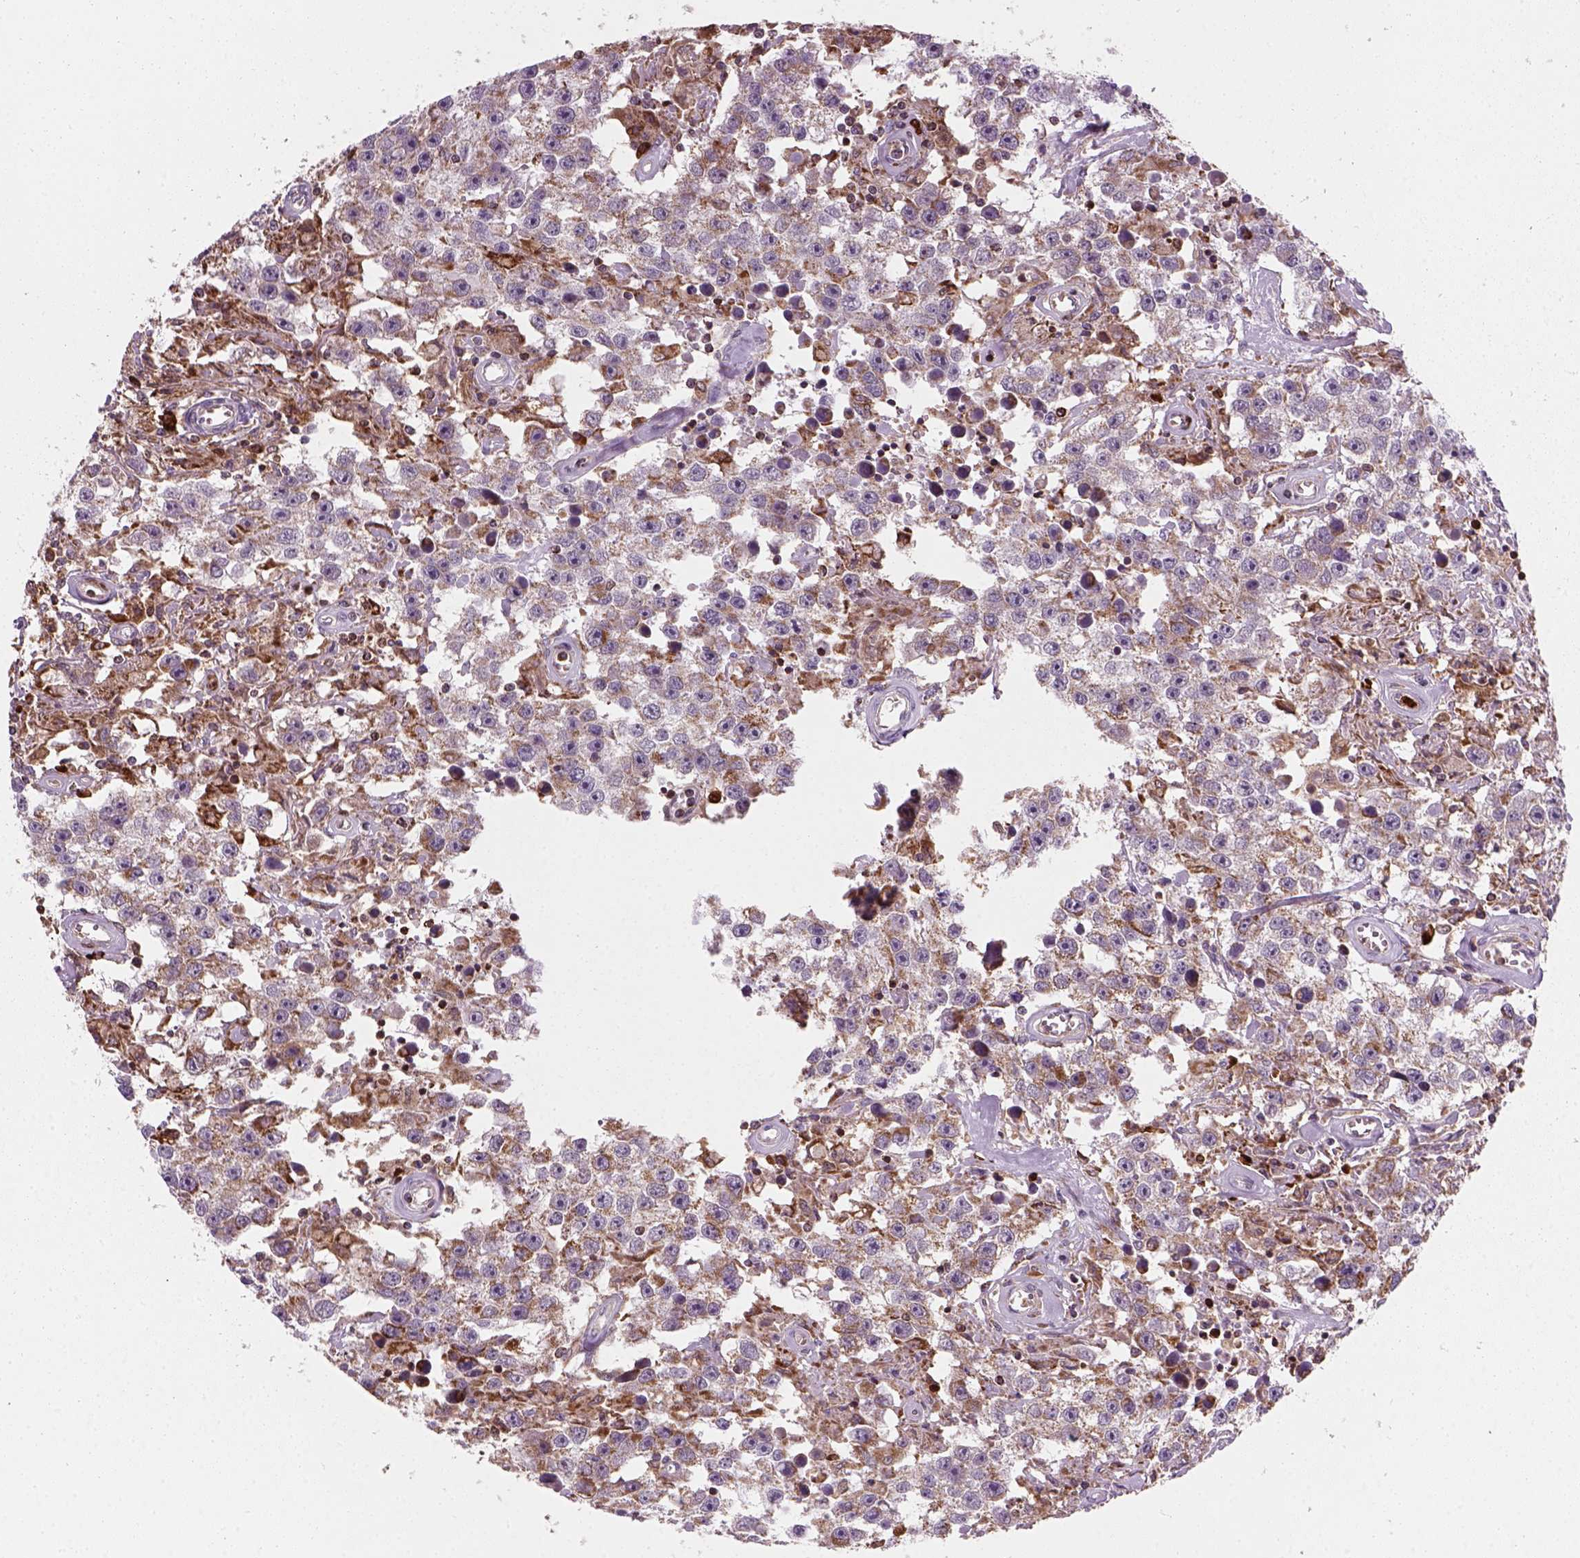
{"staining": {"intensity": "moderate", "quantity": "<25%", "location": "cytoplasmic/membranous"}, "tissue": "testis cancer", "cell_type": "Tumor cells", "image_type": "cancer", "snomed": [{"axis": "morphology", "description": "Seminoma, NOS"}, {"axis": "topography", "description": "Testis"}], "caption": "Seminoma (testis) was stained to show a protein in brown. There is low levels of moderate cytoplasmic/membranous positivity in about <25% of tumor cells. (brown staining indicates protein expression, while blue staining denotes nuclei).", "gene": "NUDT16L1", "patient": {"sex": "male", "age": 43}}